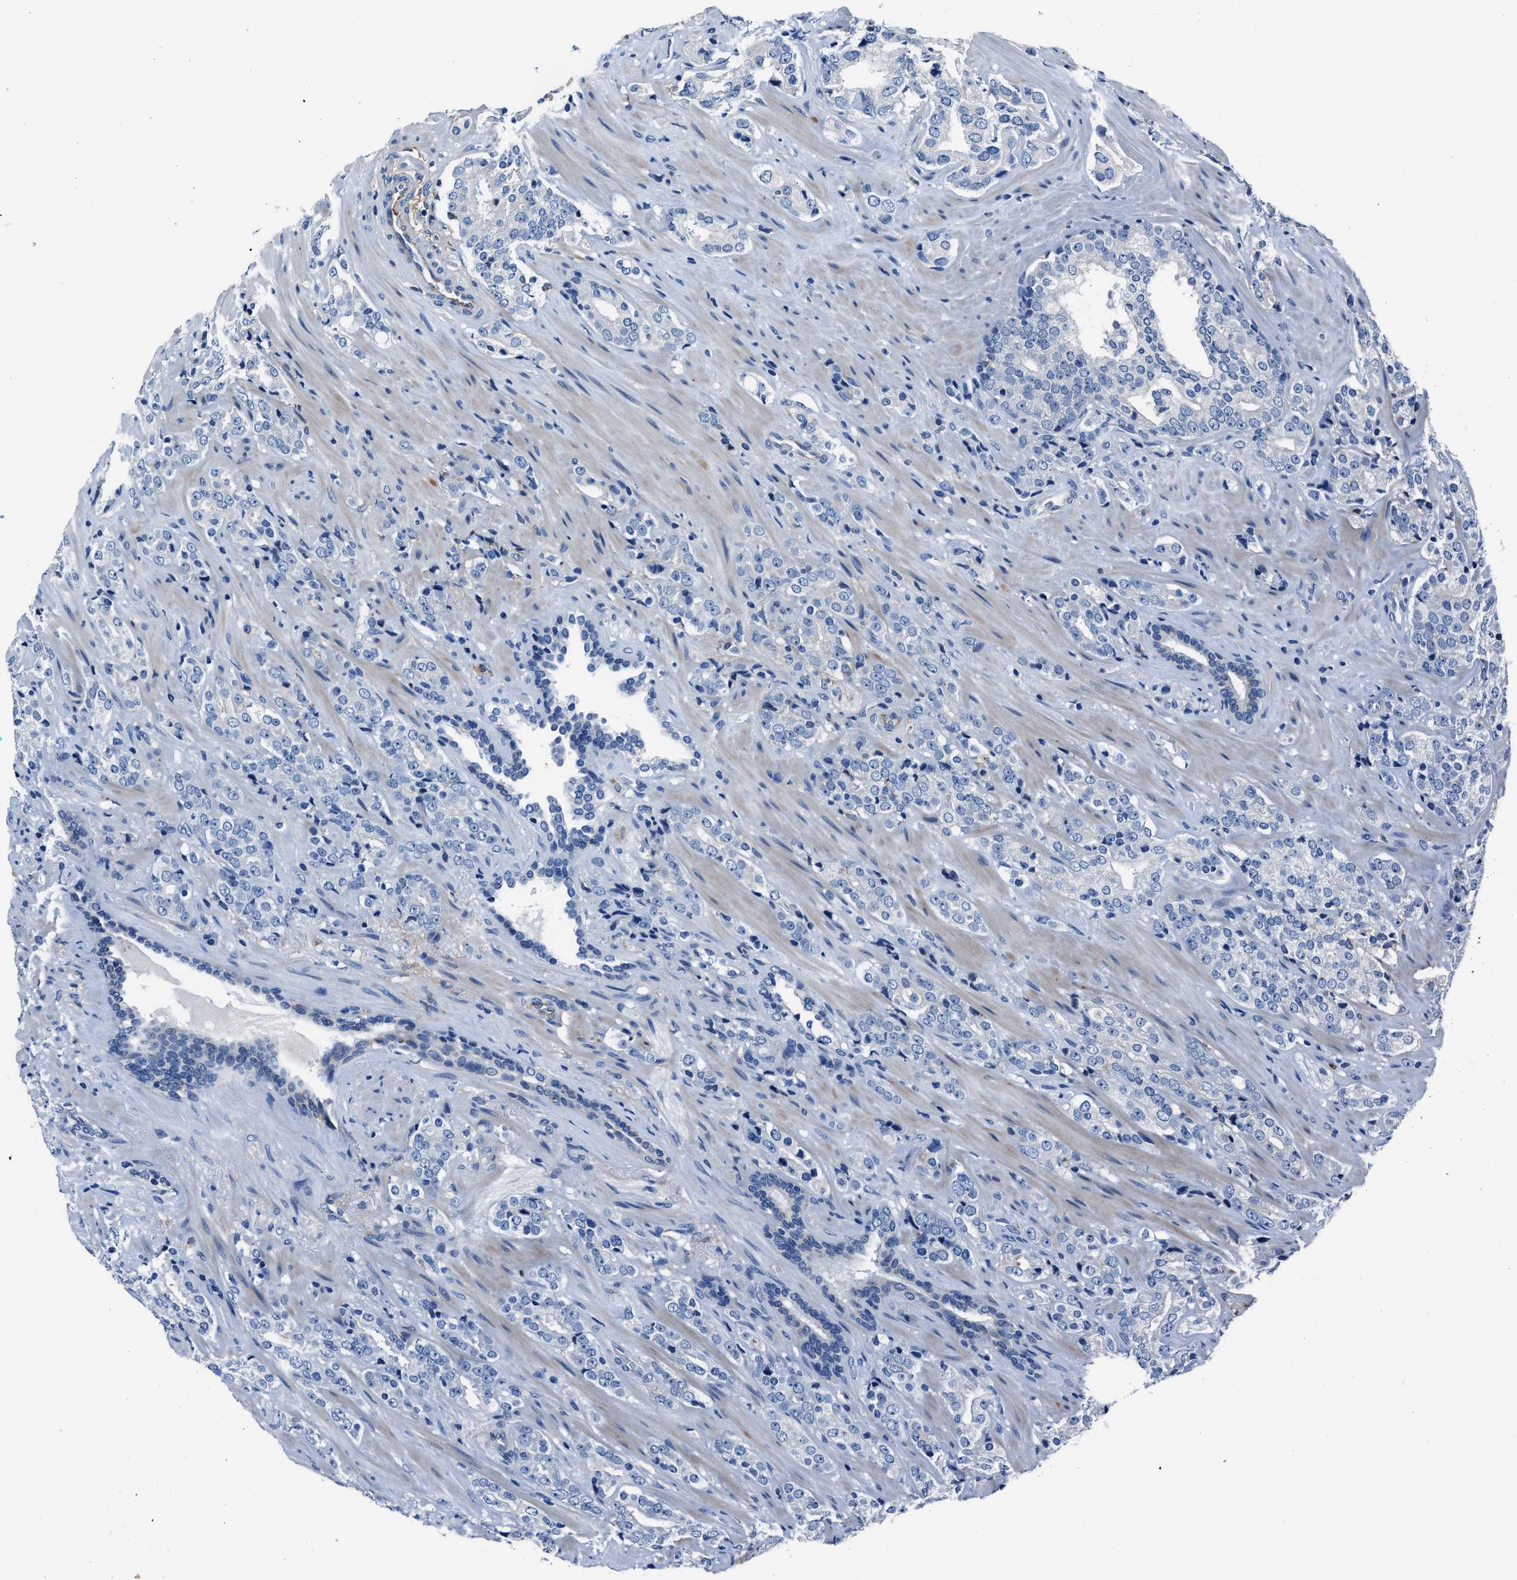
{"staining": {"intensity": "negative", "quantity": "none", "location": "none"}, "tissue": "prostate cancer", "cell_type": "Tumor cells", "image_type": "cancer", "snomed": [{"axis": "morphology", "description": "Adenocarcinoma, High grade"}, {"axis": "topography", "description": "Prostate"}], "caption": "A histopathology image of human prostate cancer is negative for staining in tumor cells.", "gene": "FGL2", "patient": {"sex": "male", "age": 71}}